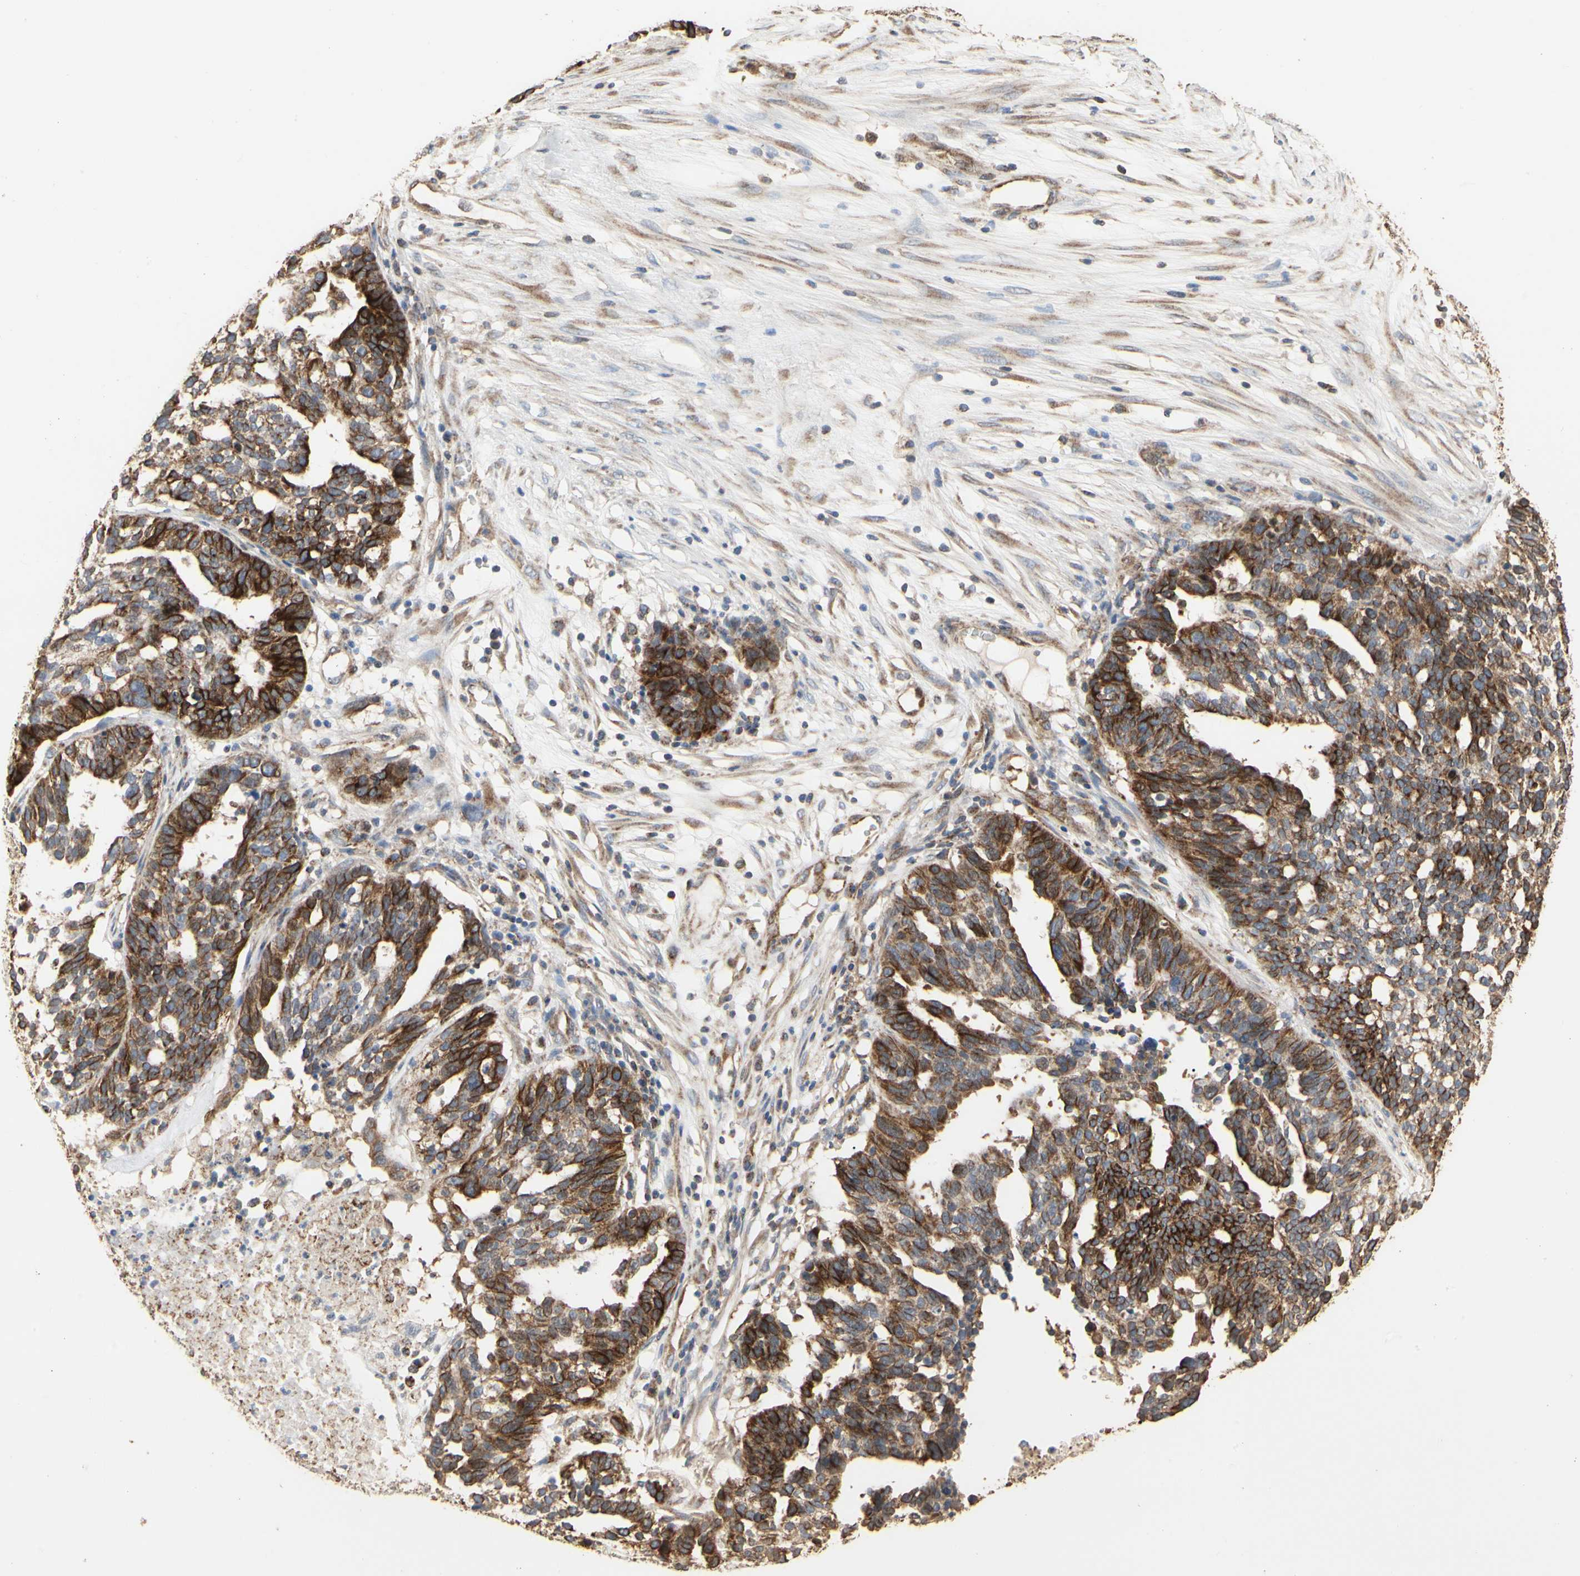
{"staining": {"intensity": "moderate", "quantity": "<25%", "location": "cytoplasmic/membranous"}, "tissue": "ovarian cancer", "cell_type": "Tumor cells", "image_type": "cancer", "snomed": [{"axis": "morphology", "description": "Cystadenocarcinoma, serous, NOS"}, {"axis": "topography", "description": "Ovary"}], "caption": "A low amount of moderate cytoplasmic/membranous staining is appreciated in approximately <25% of tumor cells in serous cystadenocarcinoma (ovarian) tissue.", "gene": "TUBA1A", "patient": {"sex": "female", "age": 59}}